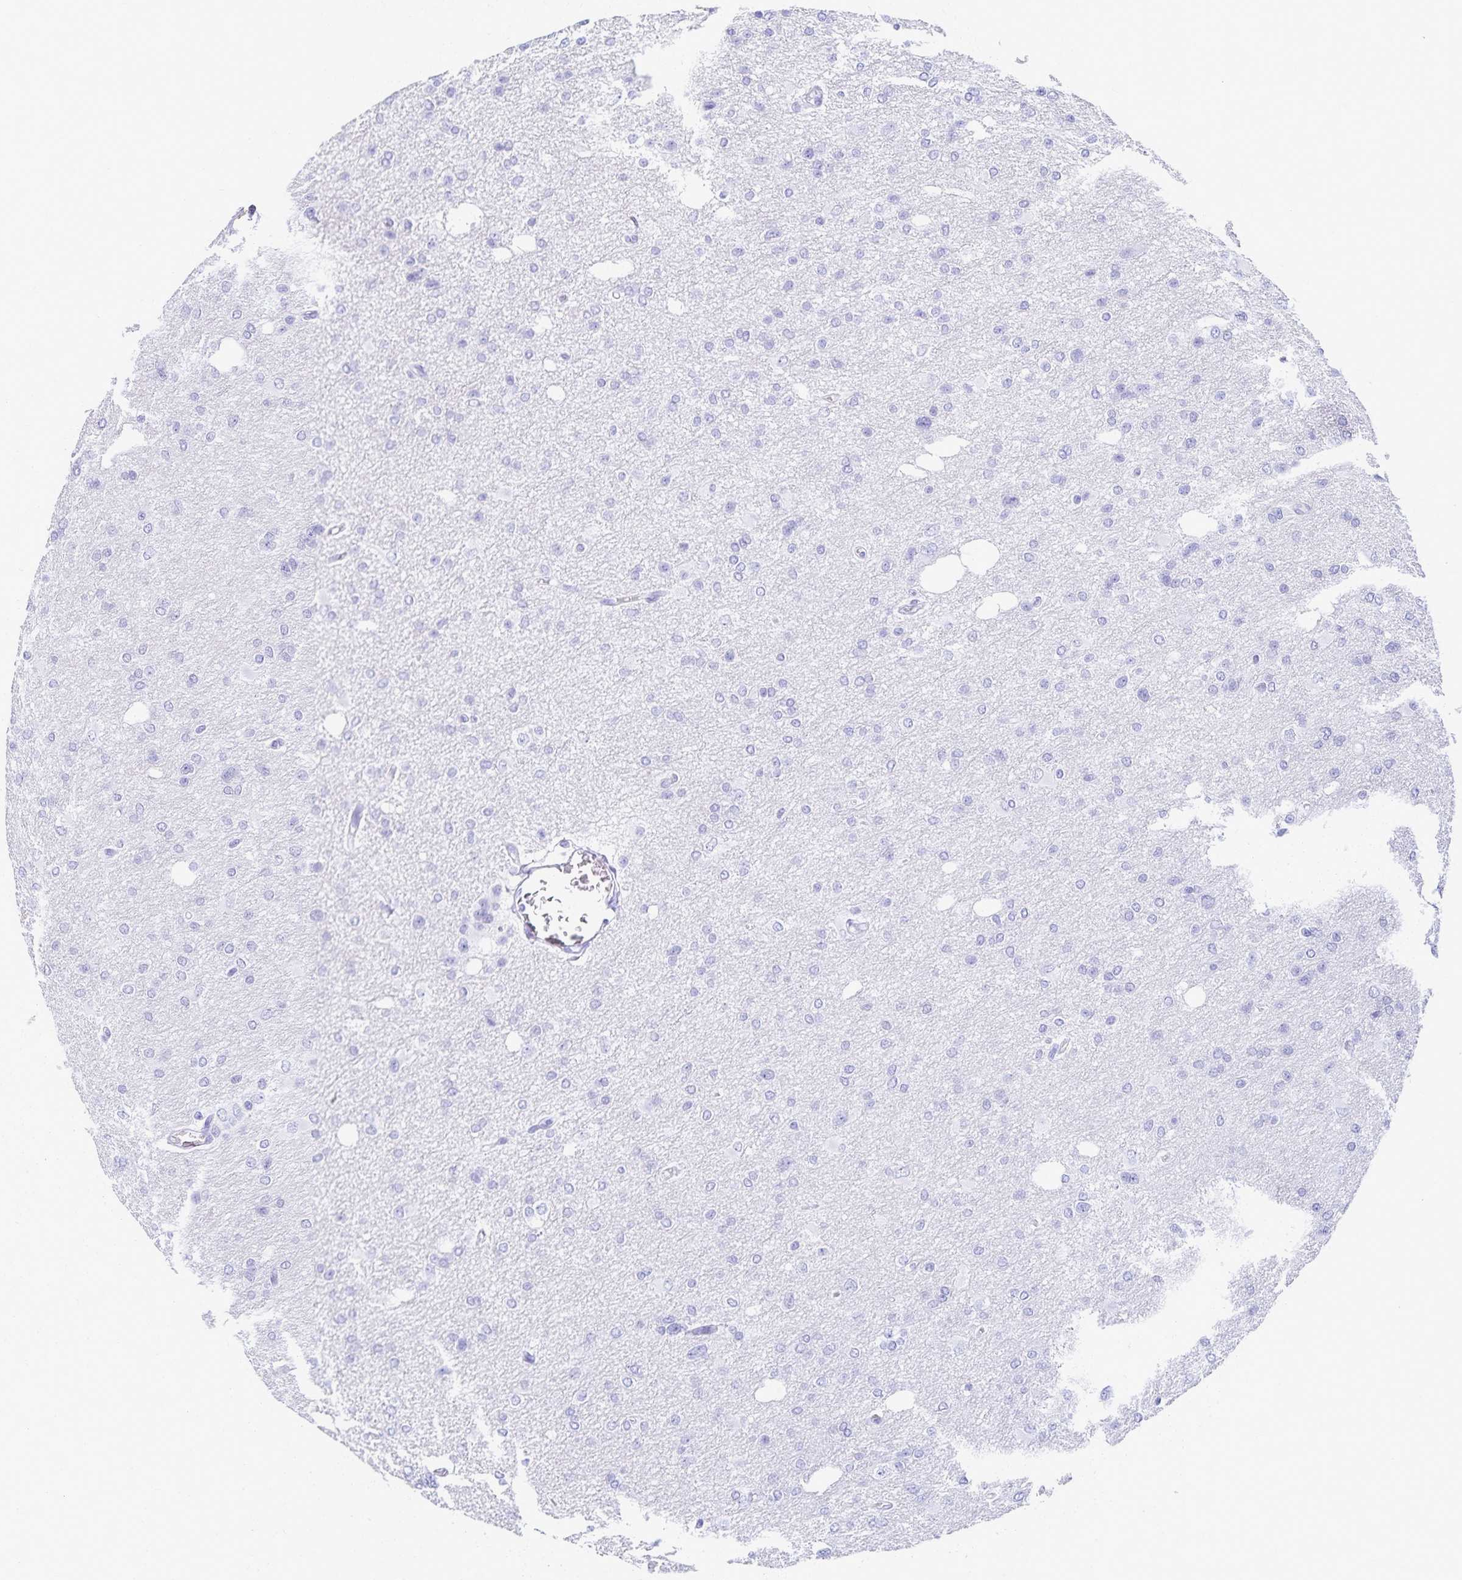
{"staining": {"intensity": "negative", "quantity": "none", "location": "none"}, "tissue": "glioma", "cell_type": "Tumor cells", "image_type": "cancer", "snomed": [{"axis": "morphology", "description": "Glioma, malignant, Low grade"}, {"axis": "topography", "description": "Brain"}], "caption": "This is an immunohistochemistry (IHC) photomicrograph of human glioma. There is no positivity in tumor cells.", "gene": "C2orf50", "patient": {"sex": "male", "age": 26}}